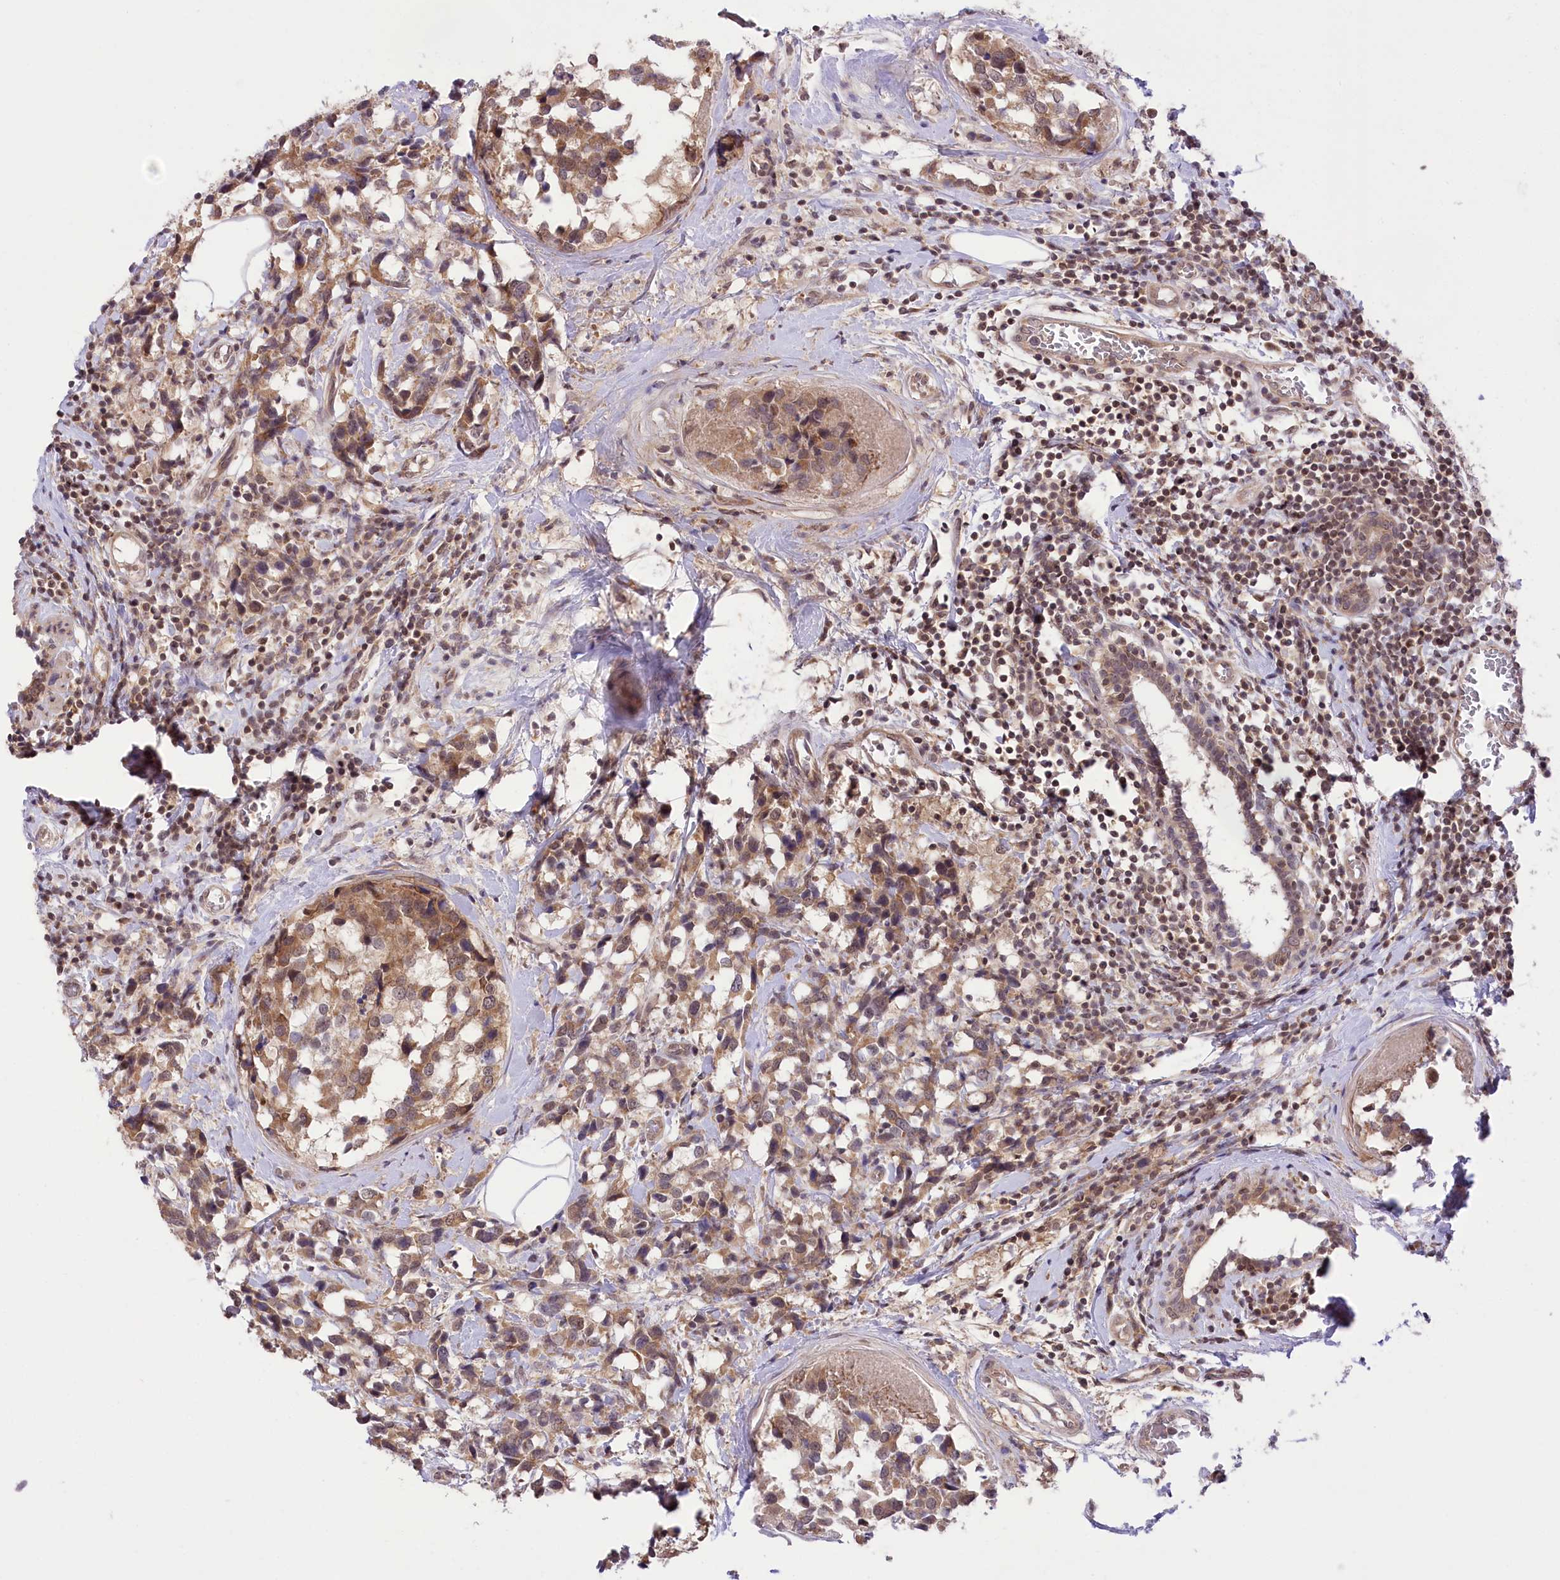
{"staining": {"intensity": "moderate", "quantity": "25%-75%", "location": "cytoplasmic/membranous"}, "tissue": "breast cancer", "cell_type": "Tumor cells", "image_type": "cancer", "snomed": [{"axis": "morphology", "description": "Lobular carcinoma"}, {"axis": "topography", "description": "Breast"}], "caption": "Tumor cells show medium levels of moderate cytoplasmic/membranous expression in about 25%-75% of cells in breast cancer.", "gene": "ZMAT2", "patient": {"sex": "female", "age": 59}}